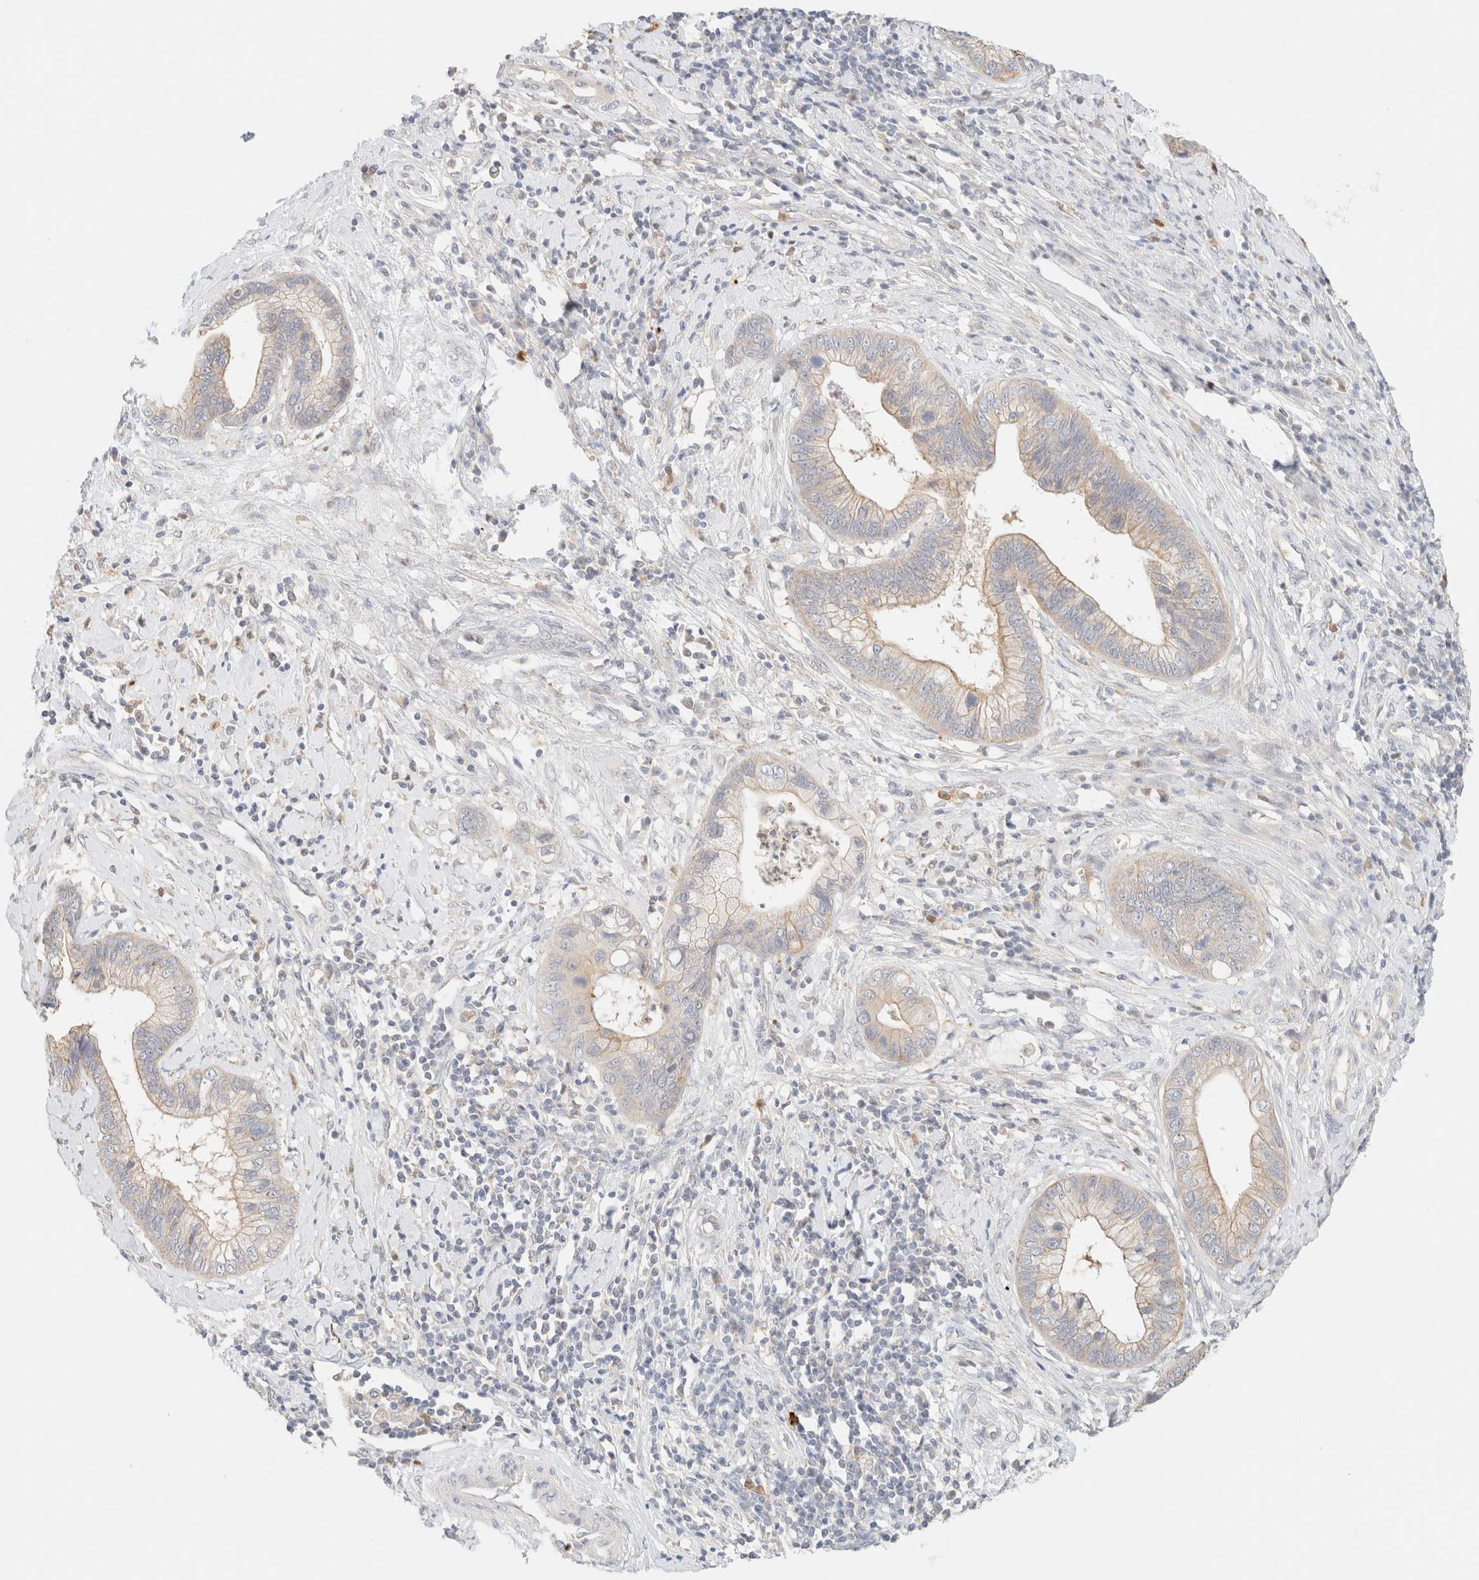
{"staining": {"intensity": "moderate", "quantity": "<25%", "location": "cytoplasmic/membranous"}, "tissue": "cervical cancer", "cell_type": "Tumor cells", "image_type": "cancer", "snomed": [{"axis": "morphology", "description": "Adenocarcinoma, NOS"}, {"axis": "topography", "description": "Cervix"}], "caption": "Immunohistochemical staining of cervical cancer (adenocarcinoma) displays low levels of moderate cytoplasmic/membranous expression in about <25% of tumor cells. (DAB IHC, brown staining for protein, blue staining for nuclei).", "gene": "SGSM2", "patient": {"sex": "female", "age": 44}}